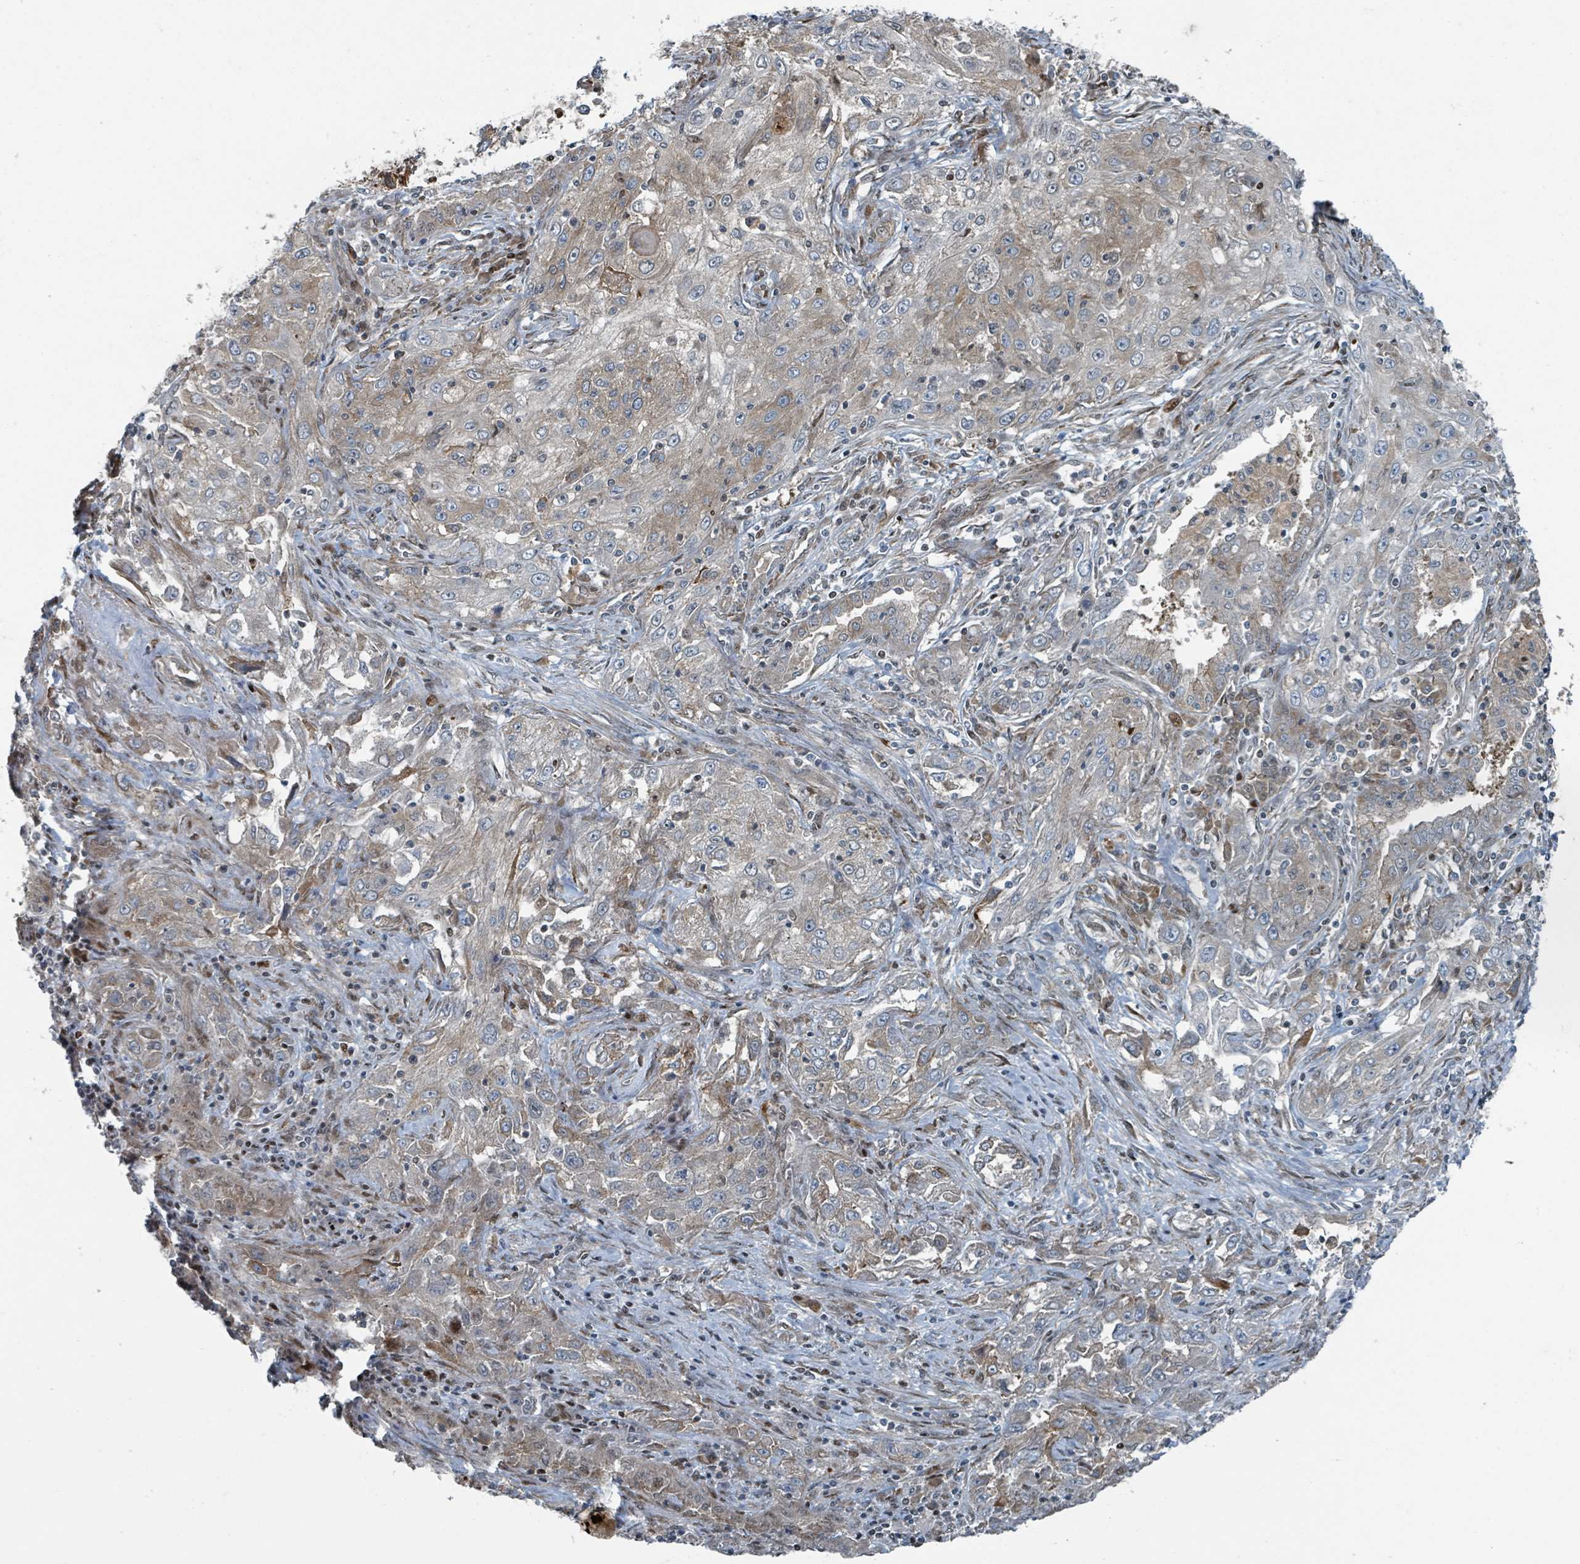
{"staining": {"intensity": "weak", "quantity": ">75%", "location": "cytoplasmic/membranous"}, "tissue": "lung cancer", "cell_type": "Tumor cells", "image_type": "cancer", "snomed": [{"axis": "morphology", "description": "Squamous cell carcinoma, NOS"}, {"axis": "topography", "description": "Lung"}], "caption": "Immunohistochemical staining of squamous cell carcinoma (lung) demonstrates weak cytoplasmic/membranous protein positivity in about >75% of tumor cells. Nuclei are stained in blue.", "gene": "RHPN2", "patient": {"sex": "female", "age": 69}}